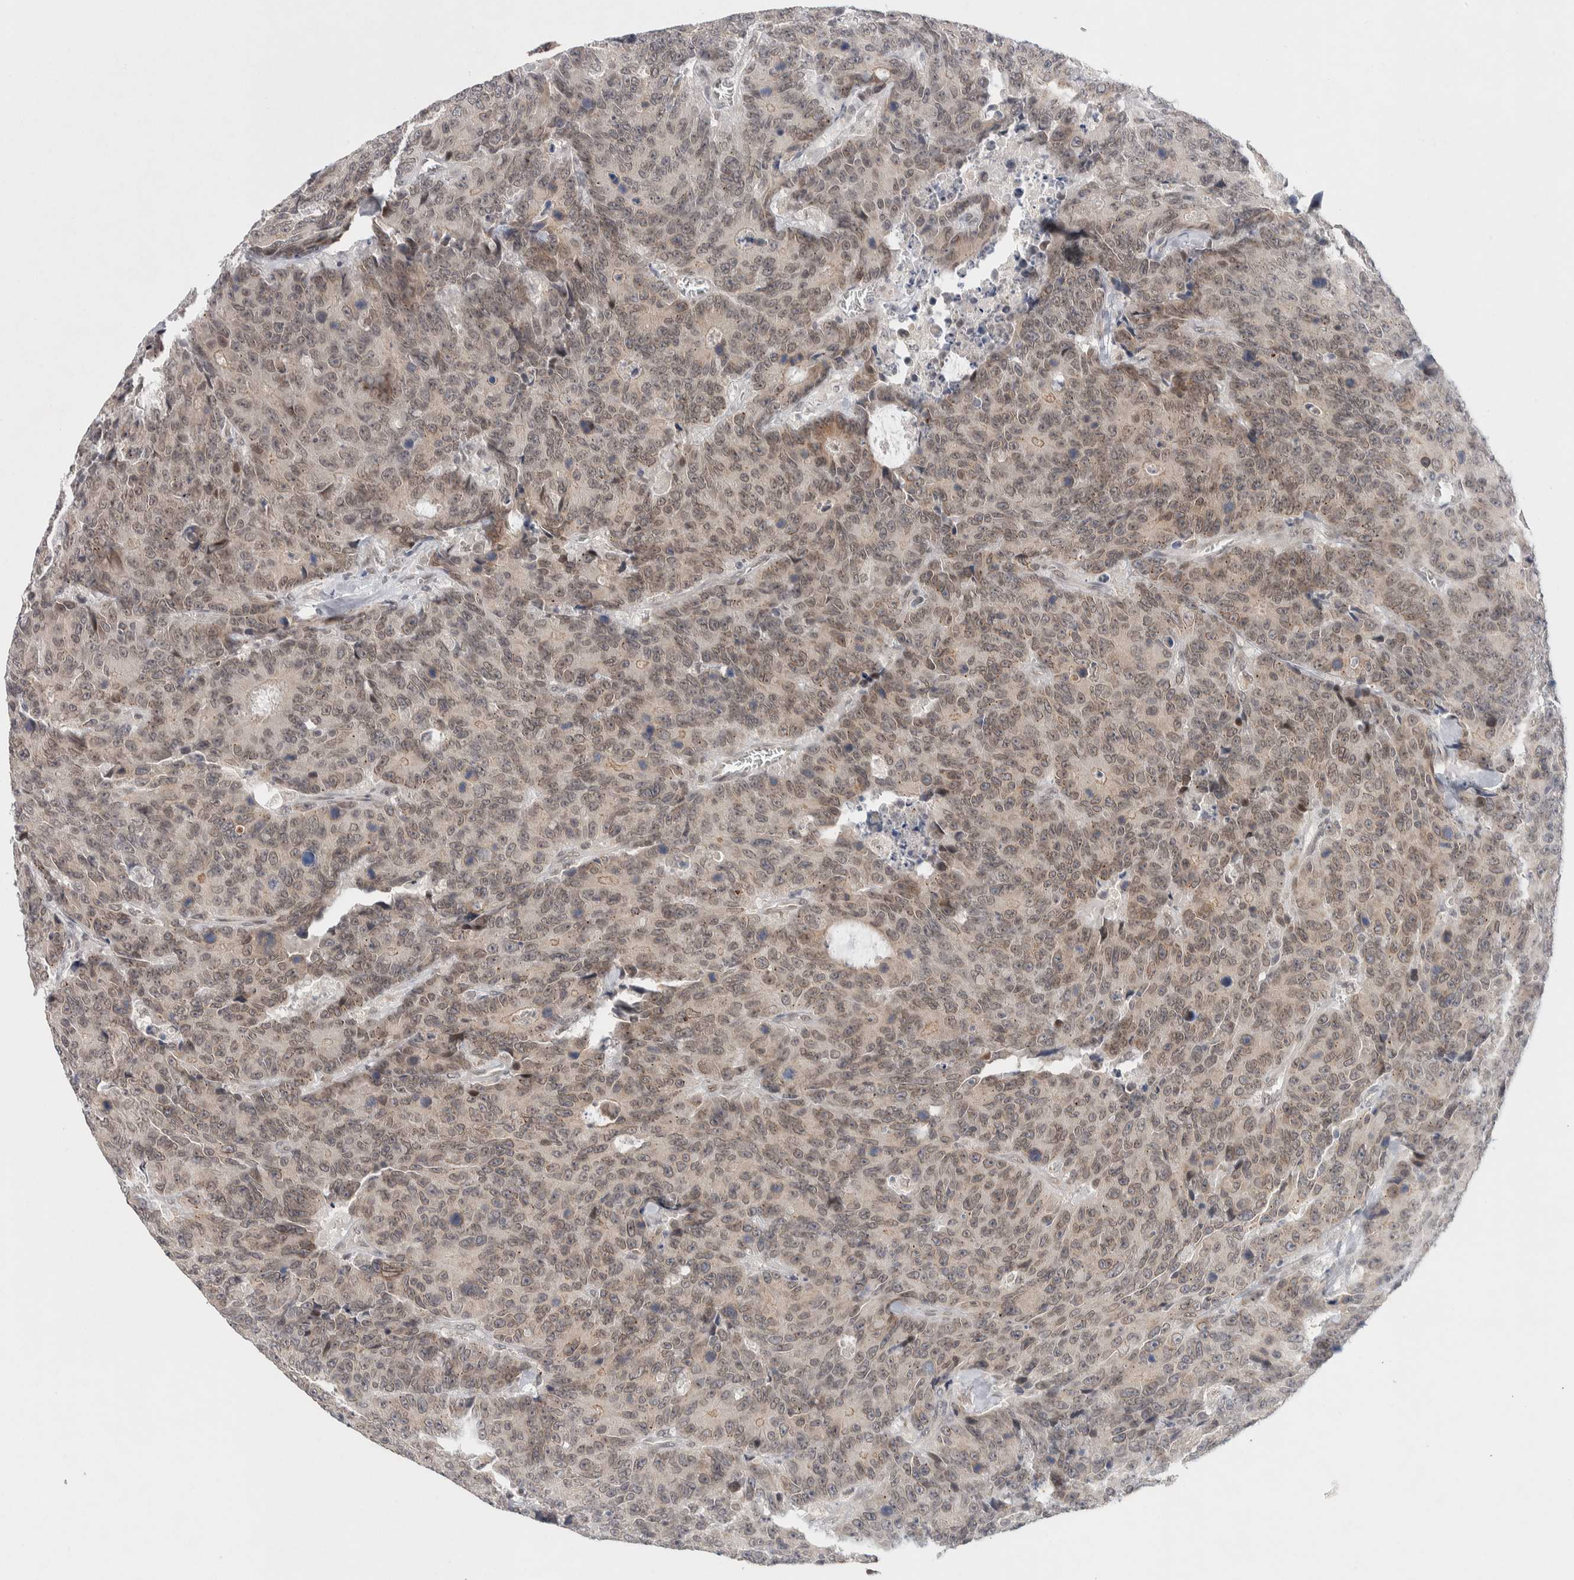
{"staining": {"intensity": "negative", "quantity": "none", "location": "none"}, "tissue": "colorectal cancer", "cell_type": "Tumor cells", "image_type": "cancer", "snomed": [{"axis": "morphology", "description": "Adenocarcinoma, NOS"}, {"axis": "topography", "description": "Colon"}], "caption": "The image shows no significant expression in tumor cells of colorectal adenocarcinoma.", "gene": "CRAT", "patient": {"sex": "female", "age": 86}}